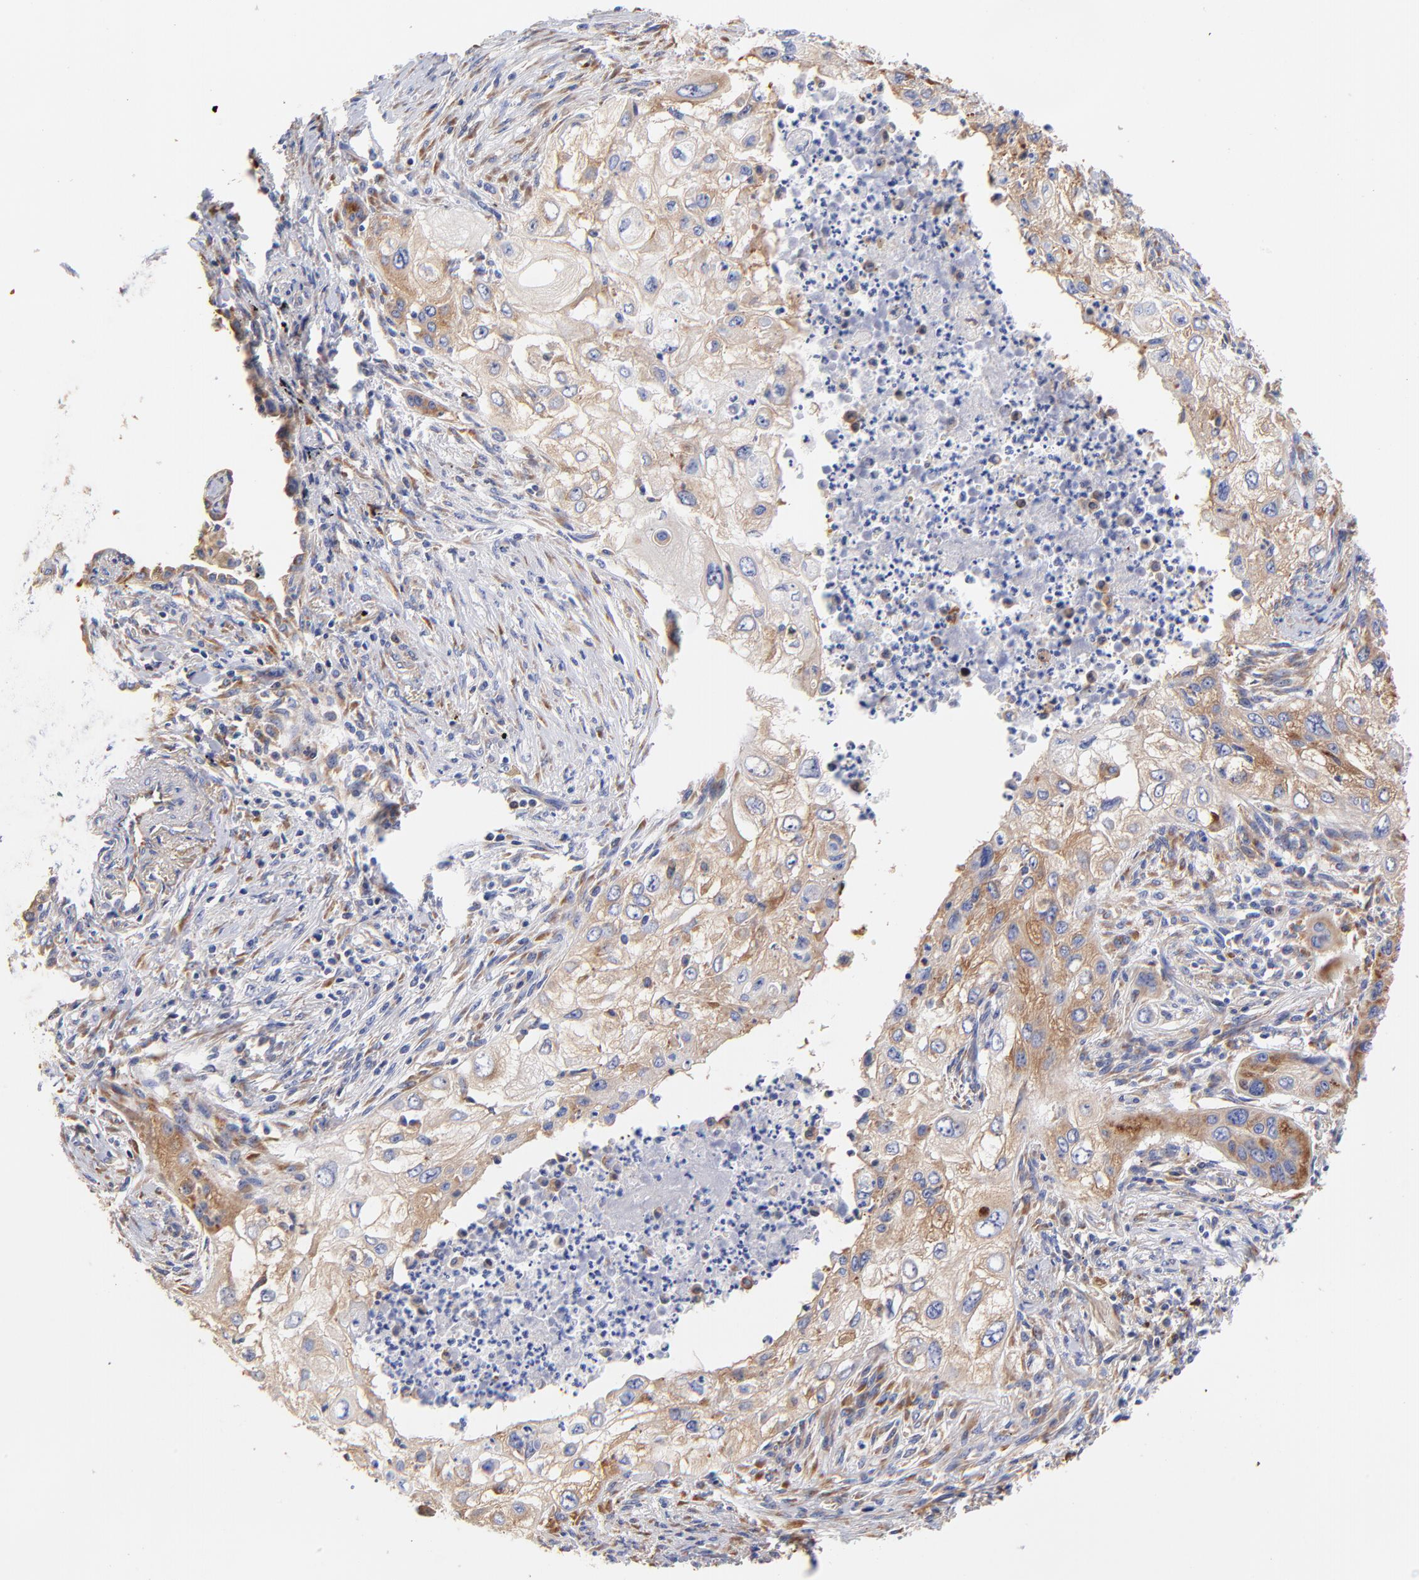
{"staining": {"intensity": "moderate", "quantity": ">75%", "location": "cytoplasmic/membranous"}, "tissue": "lung cancer", "cell_type": "Tumor cells", "image_type": "cancer", "snomed": [{"axis": "morphology", "description": "Squamous cell carcinoma, NOS"}, {"axis": "topography", "description": "Lung"}], "caption": "Brown immunohistochemical staining in lung squamous cell carcinoma demonstrates moderate cytoplasmic/membranous expression in about >75% of tumor cells. (brown staining indicates protein expression, while blue staining denotes nuclei).", "gene": "RPL27", "patient": {"sex": "male", "age": 71}}